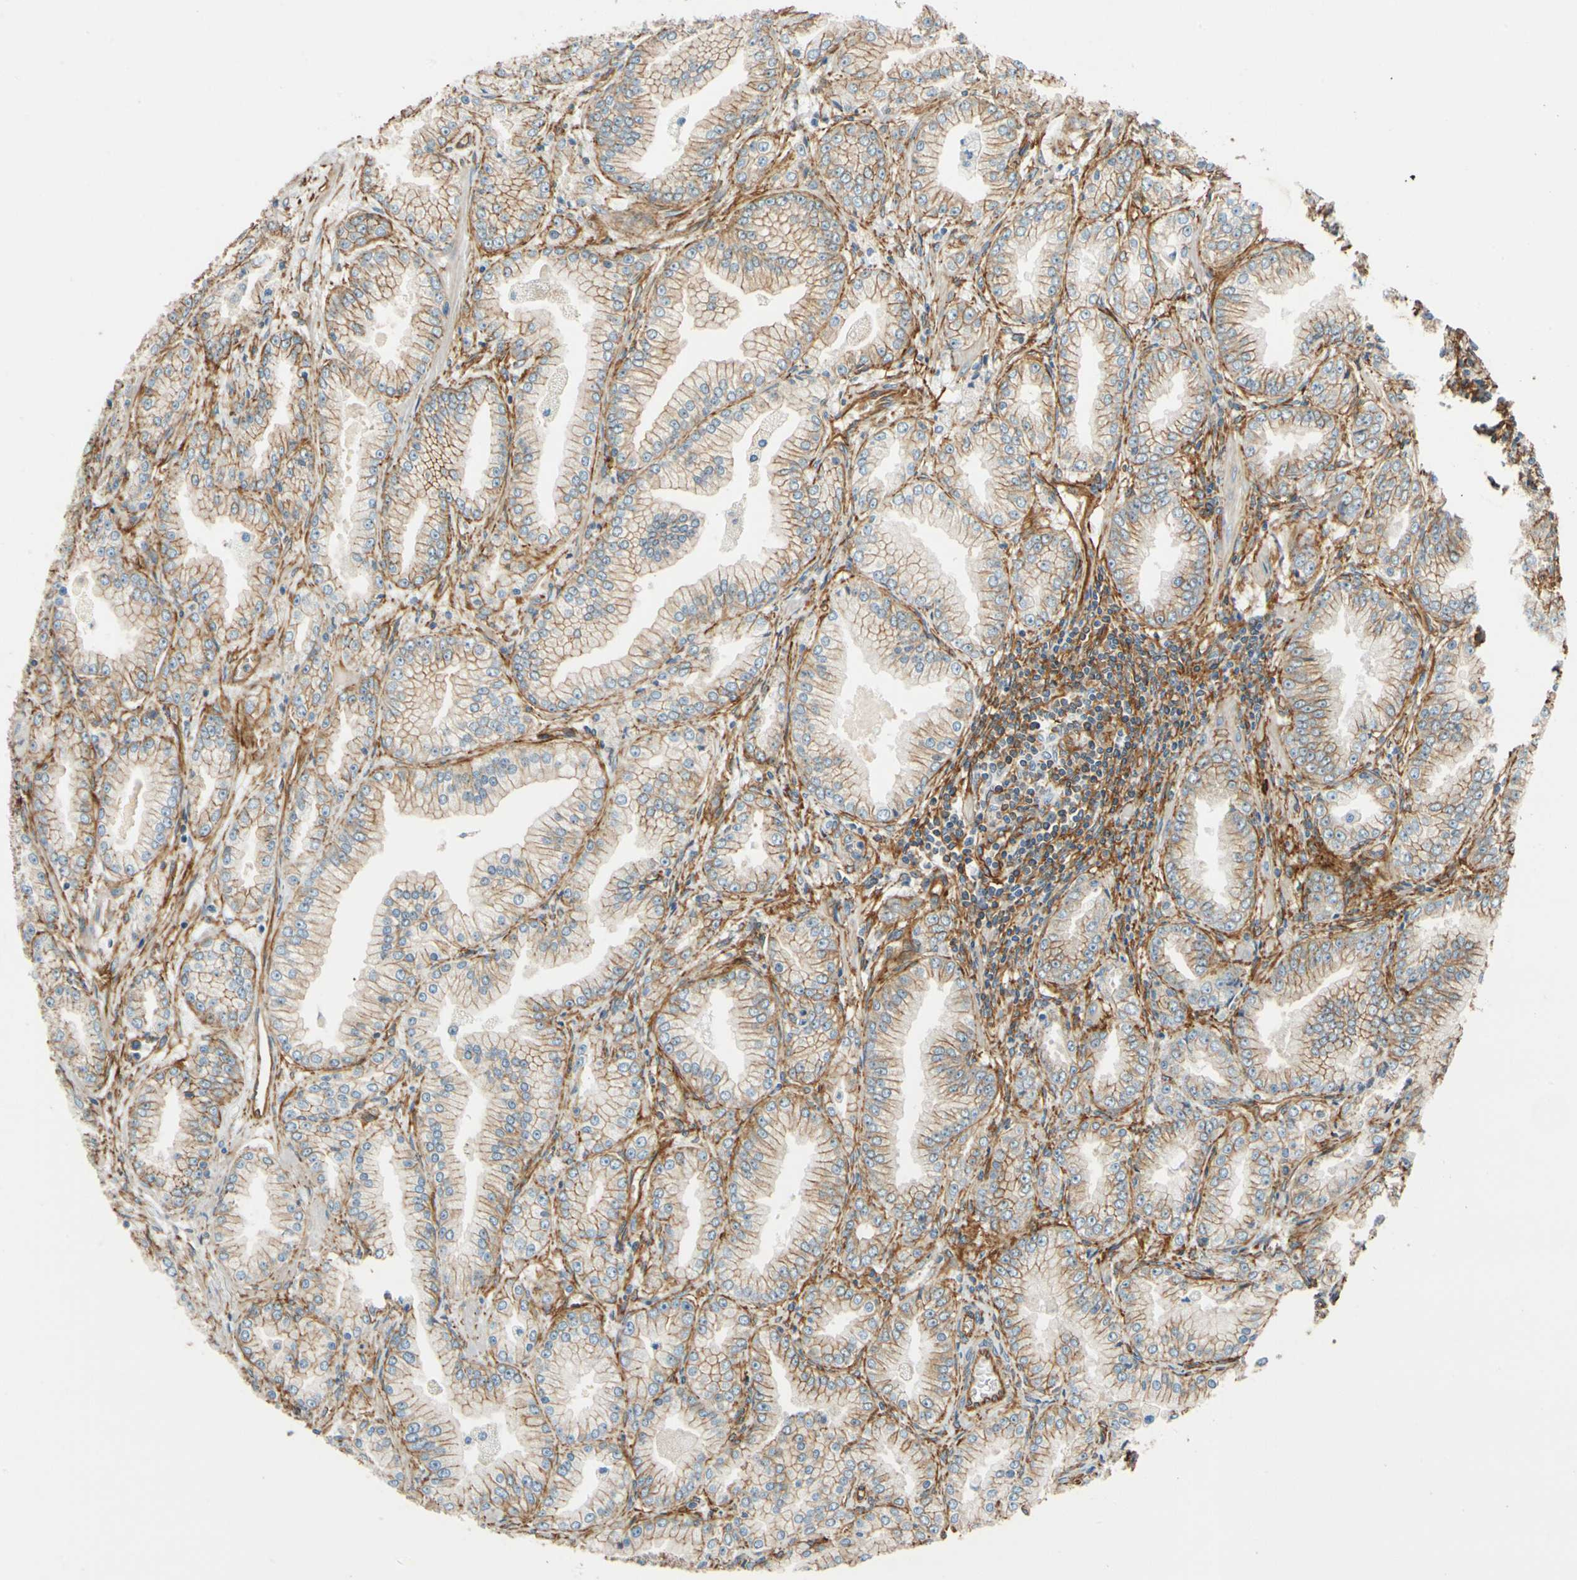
{"staining": {"intensity": "weak", "quantity": ">75%", "location": "cytoplasmic/membranous"}, "tissue": "prostate cancer", "cell_type": "Tumor cells", "image_type": "cancer", "snomed": [{"axis": "morphology", "description": "Adenocarcinoma, High grade"}, {"axis": "topography", "description": "Prostate"}], "caption": "Prostate cancer was stained to show a protein in brown. There is low levels of weak cytoplasmic/membranous staining in about >75% of tumor cells.", "gene": "SPTAN1", "patient": {"sex": "male", "age": 61}}